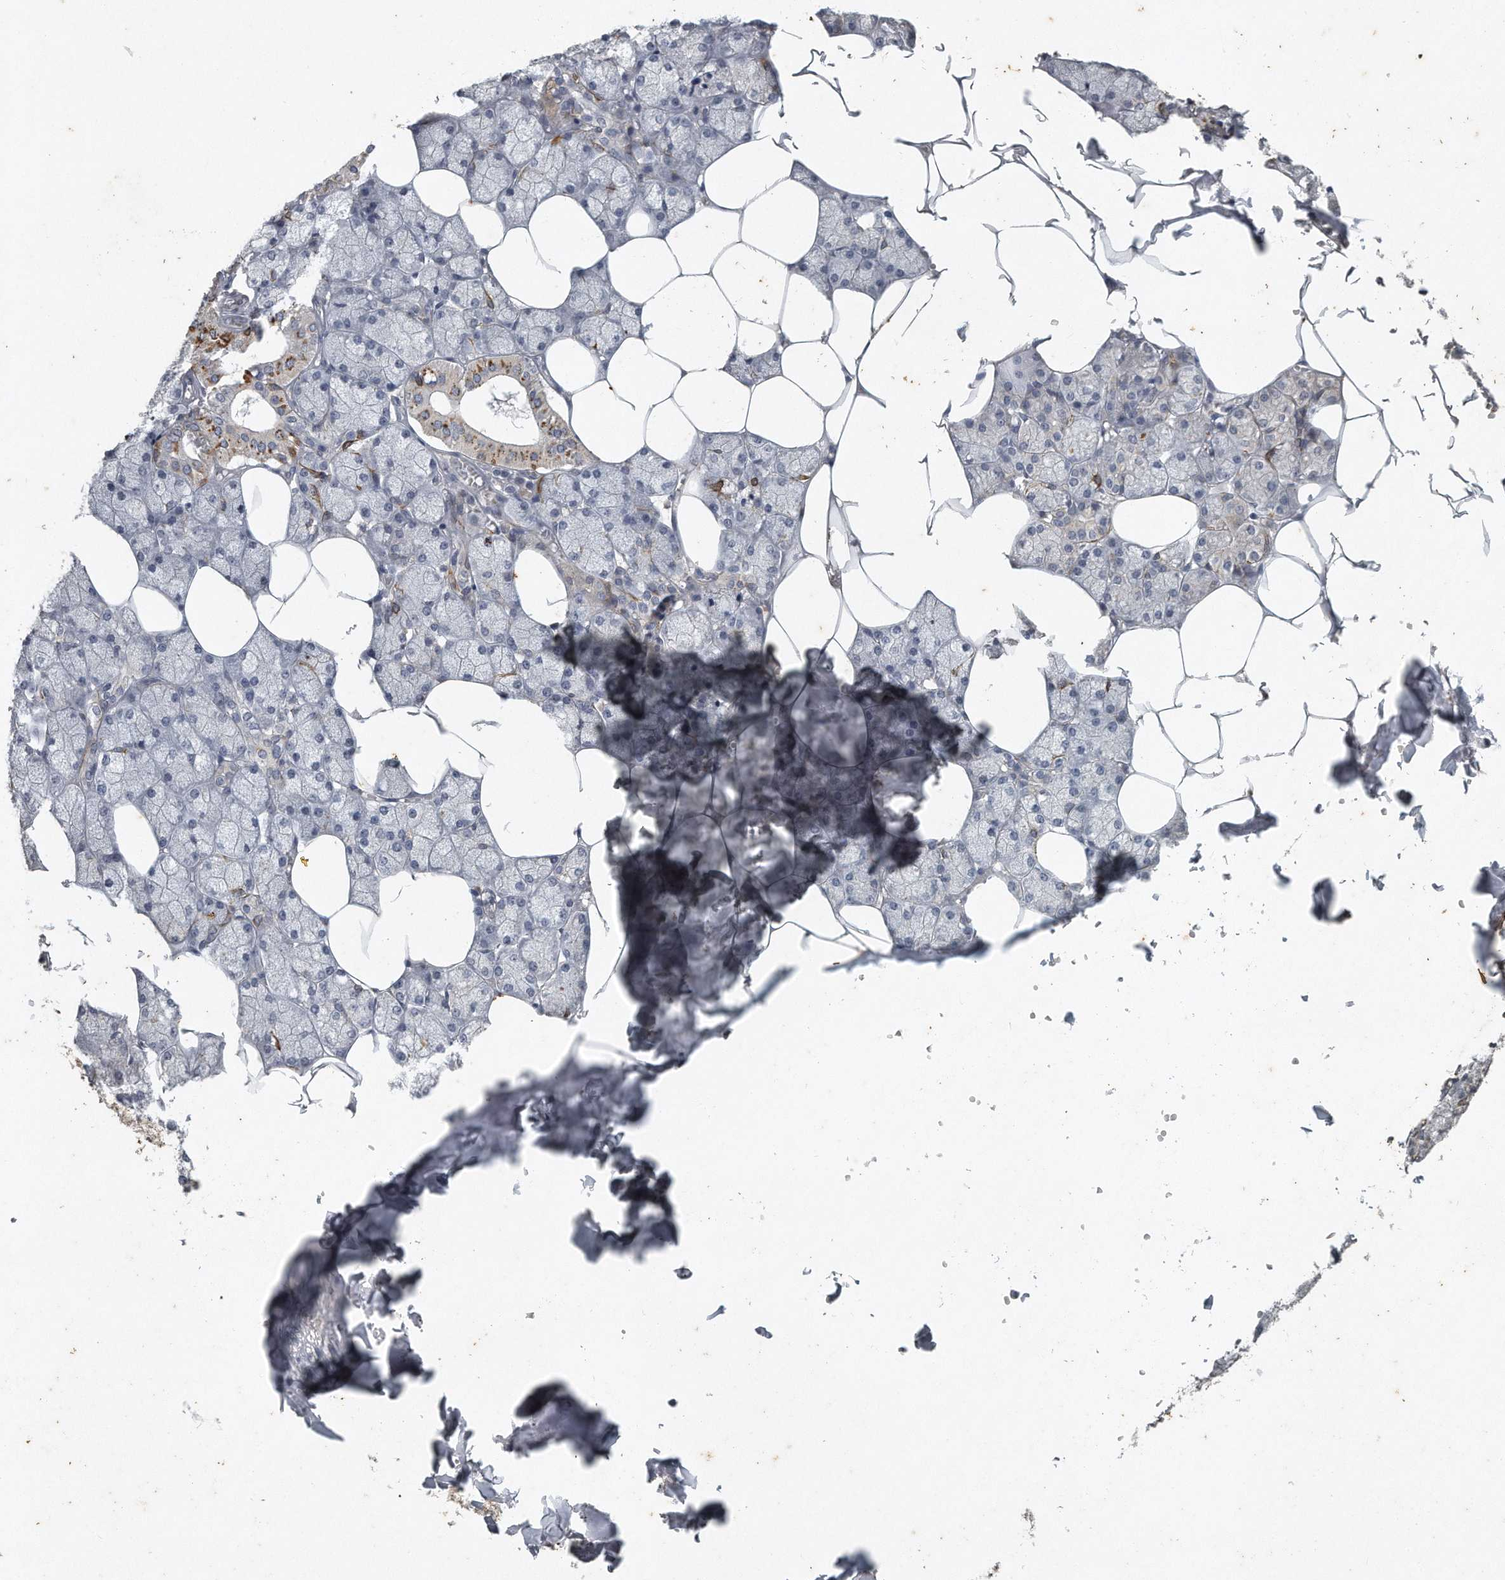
{"staining": {"intensity": "moderate", "quantity": "<25%", "location": "cytoplasmic/membranous"}, "tissue": "salivary gland", "cell_type": "Glandular cells", "image_type": "normal", "snomed": [{"axis": "morphology", "description": "Normal tissue, NOS"}, {"axis": "topography", "description": "Salivary gland"}], "caption": "Immunohistochemistry histopathology image of unremarkable salivary gland: human salivary gland stained using immunohistochemistry (IHC) reveals low levels of moderate protein expression localized specifically in the cytoplasmic/membranous of glandular cells, appearing as a cytoplasmic/membranous brown color.", "gene": "CAMK1", "patient": {"sex": "male", "age": 62}}